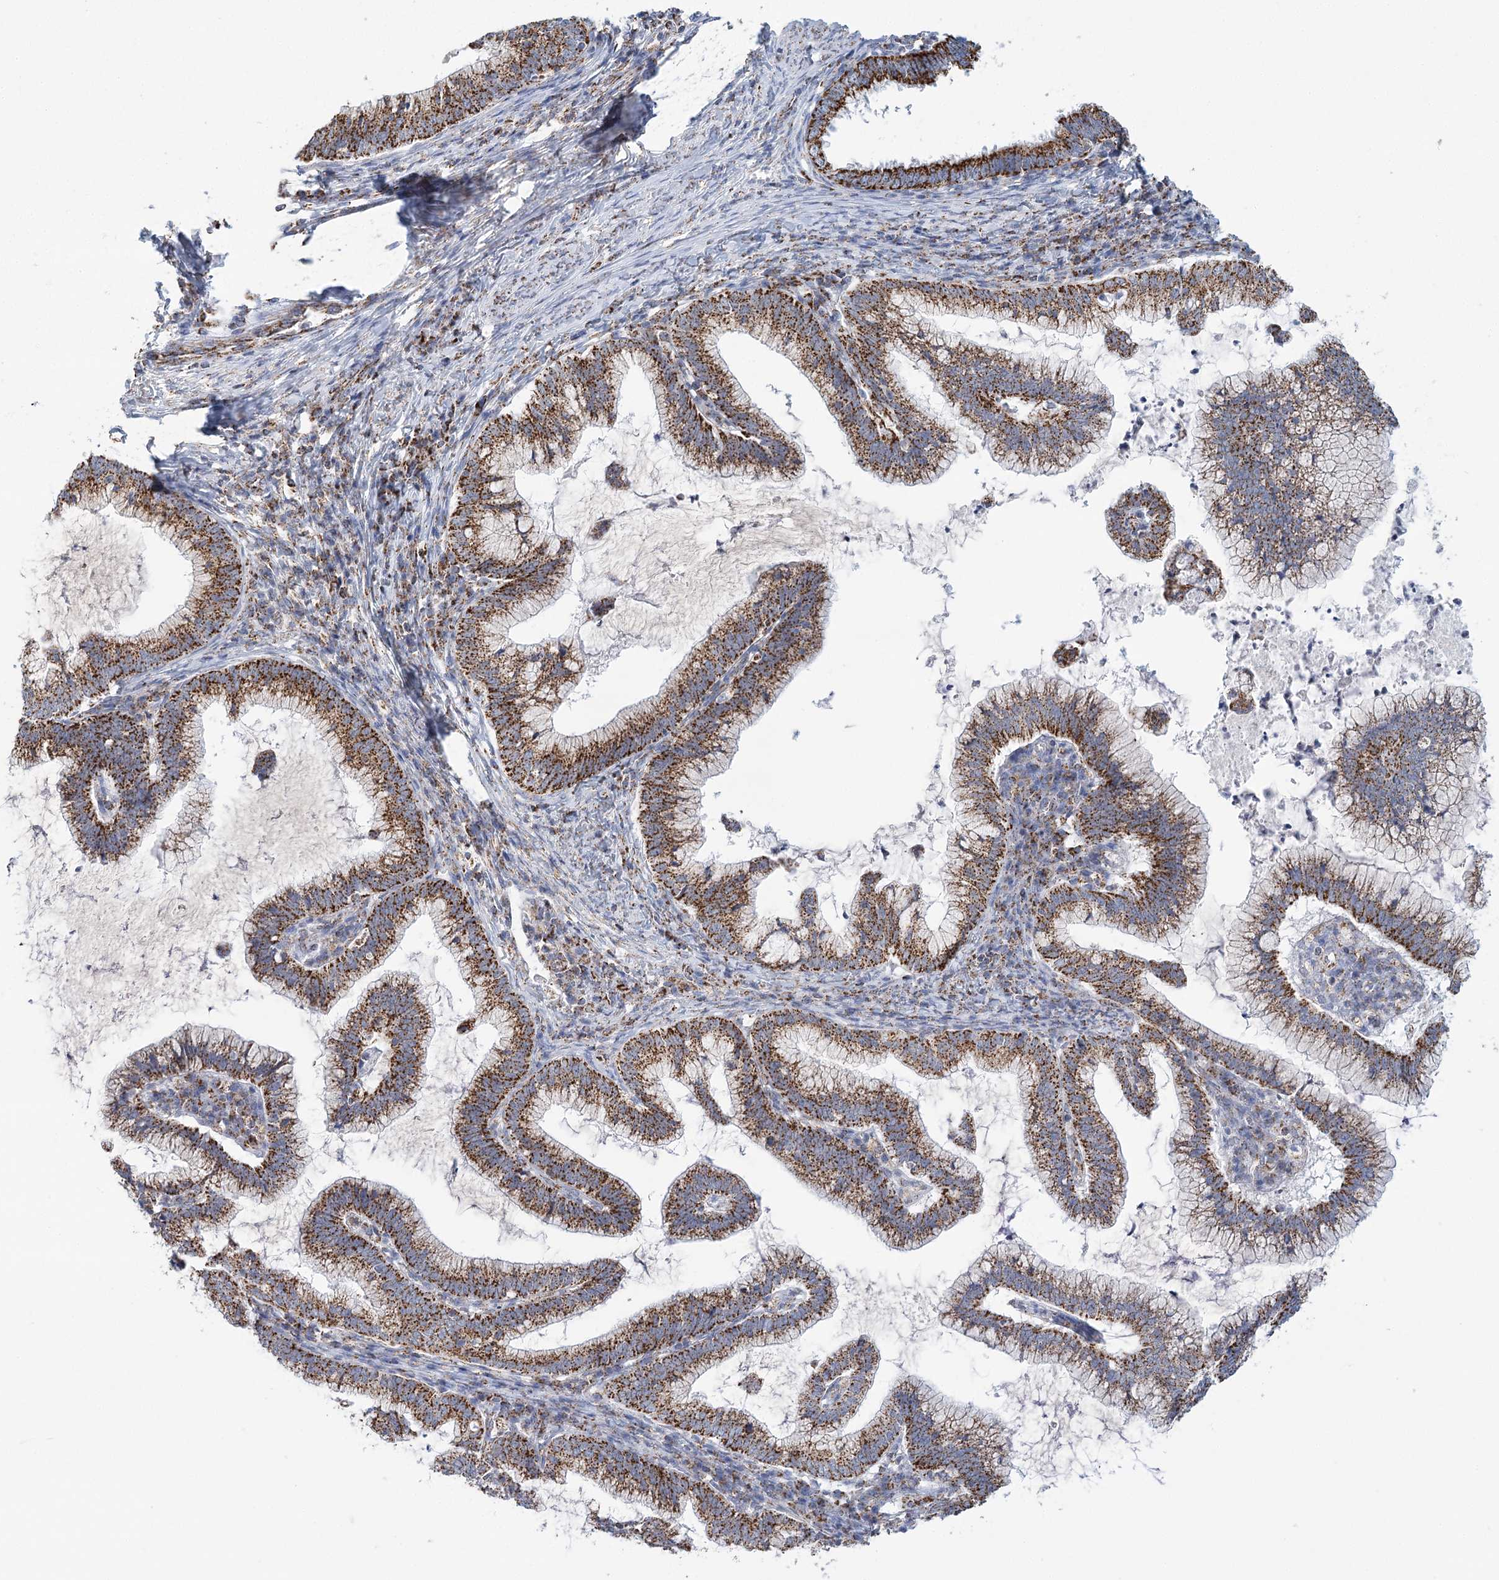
{"staining": {"intensity": "strong", "quantity": ">75%", "location": "cytoplasmic/membranous"}, "tissue": "cervical cancer", "cell_type": "Tumor cells", "image_type": "cancer", "snomed": [{"axis": "morphology", "description": "Adenocarcinoma, NOS"}, {"axis": "topography", "description": "Cervix"}], "caption": "Protein staining displays strong cytoplasmic/membranous expression in about >75% of tumor cells in cervical adenocarcinoma.", "gene": "LSS", "patient": {"sex": "female", "age": 36}}